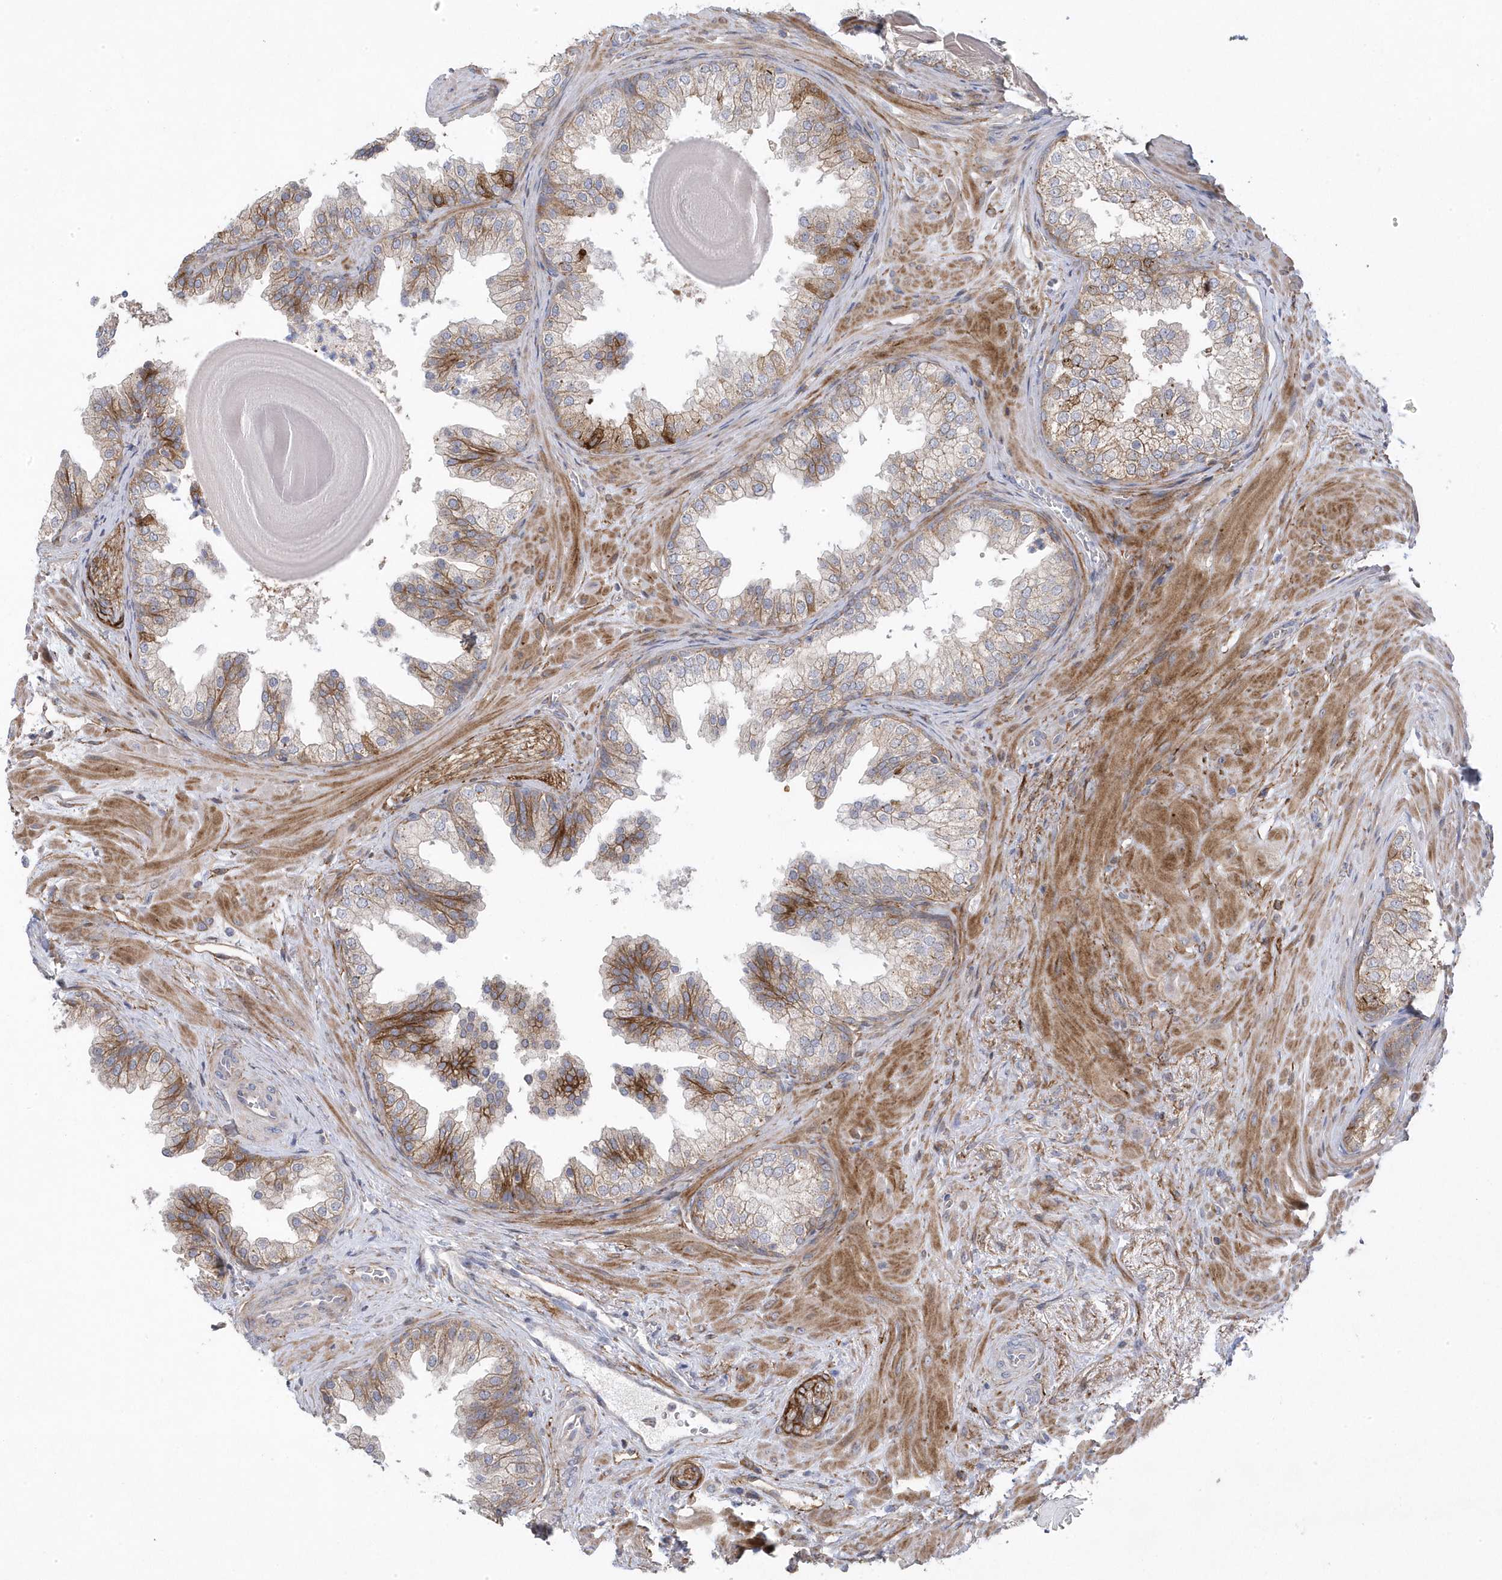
{"staining": {"intensity": "moderate", "quantity": "25%-75%", "location": "cytoplasmic/membranous"}, "tissue": "prostate", "cell_type": "Glandular cells", "image_type": "normal", "snomed": [{"axis": "morphology", "description": "Normal tissue, NOS"}, {"axis": "topography", "description": "Prostate"}], "caption": "IHC of unremarkable human prostate exhibits medium levels of moderate cytoplasmic/membranous staining in approximately 25%-75% of glandular cells. (brown staining indicates protein expression, while blue staining denotes nuclei).", "gene": "ANAPC1", "patient": {"sex": "male", "age": 48}}